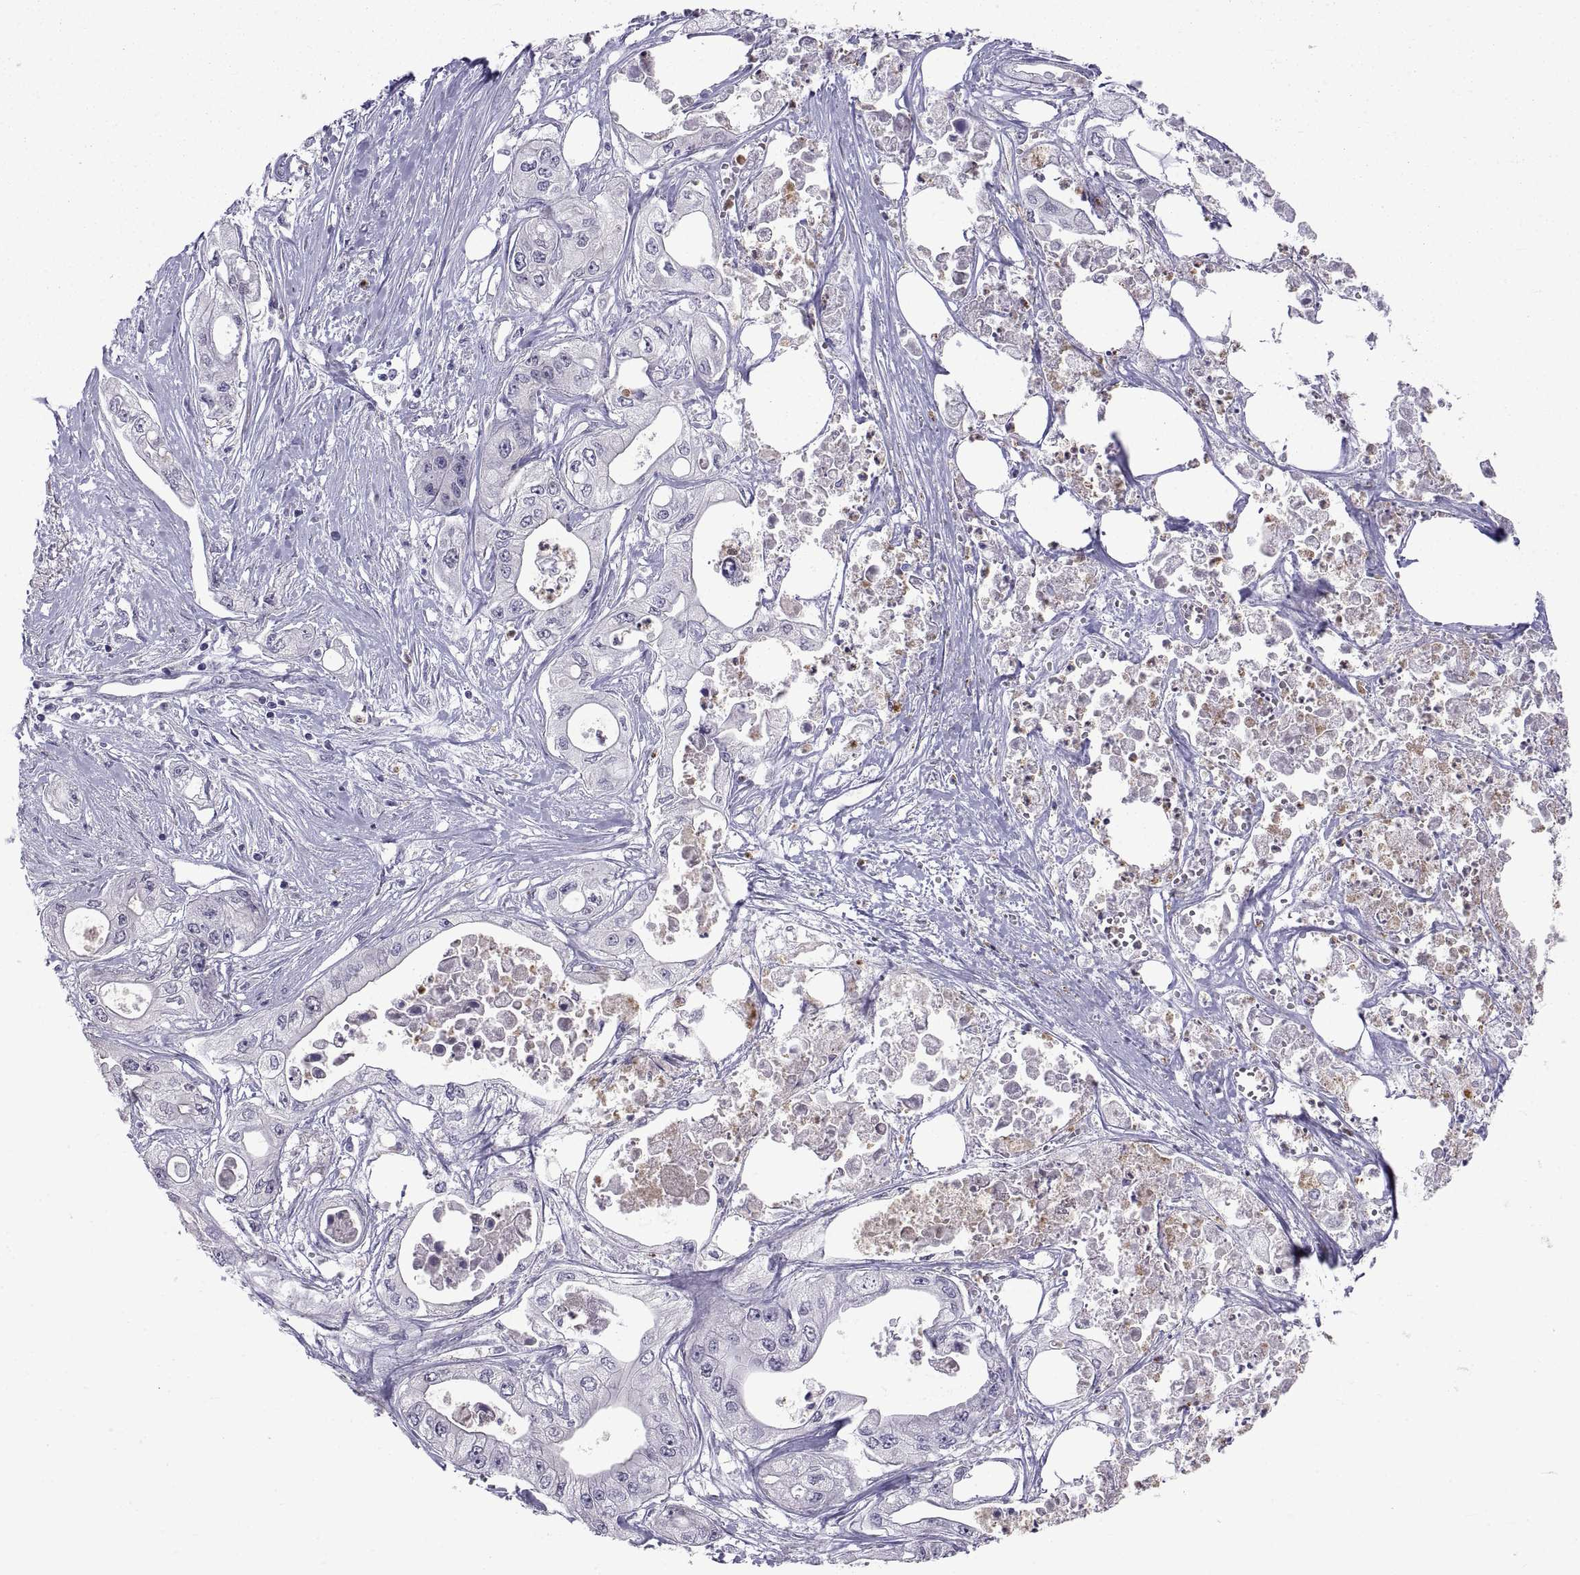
{"staining": {"intensity": "negative", "quantity": "none", "location": "none"}, "tissue": "pancreatic cancer", "cell_type": "Tumor cells", "image_type": "cancer", "snomed": [{"axis": "morphology", "description": "Adenocarcinoma, NOS"}, {"axis": "topography", "description": "Pancreas"}], "caption": "Immunohistochemistry micrograph of human pancreatic adenocarcinoma stained for a protein (brown), which exhibits no expression in tumor cells. (DAB (3,3'-diaminobenzidine) immunohistochemistry (IHC), high magnification).", "gene": "PKP1", "patient": {"sex": "male", "age": 70}}